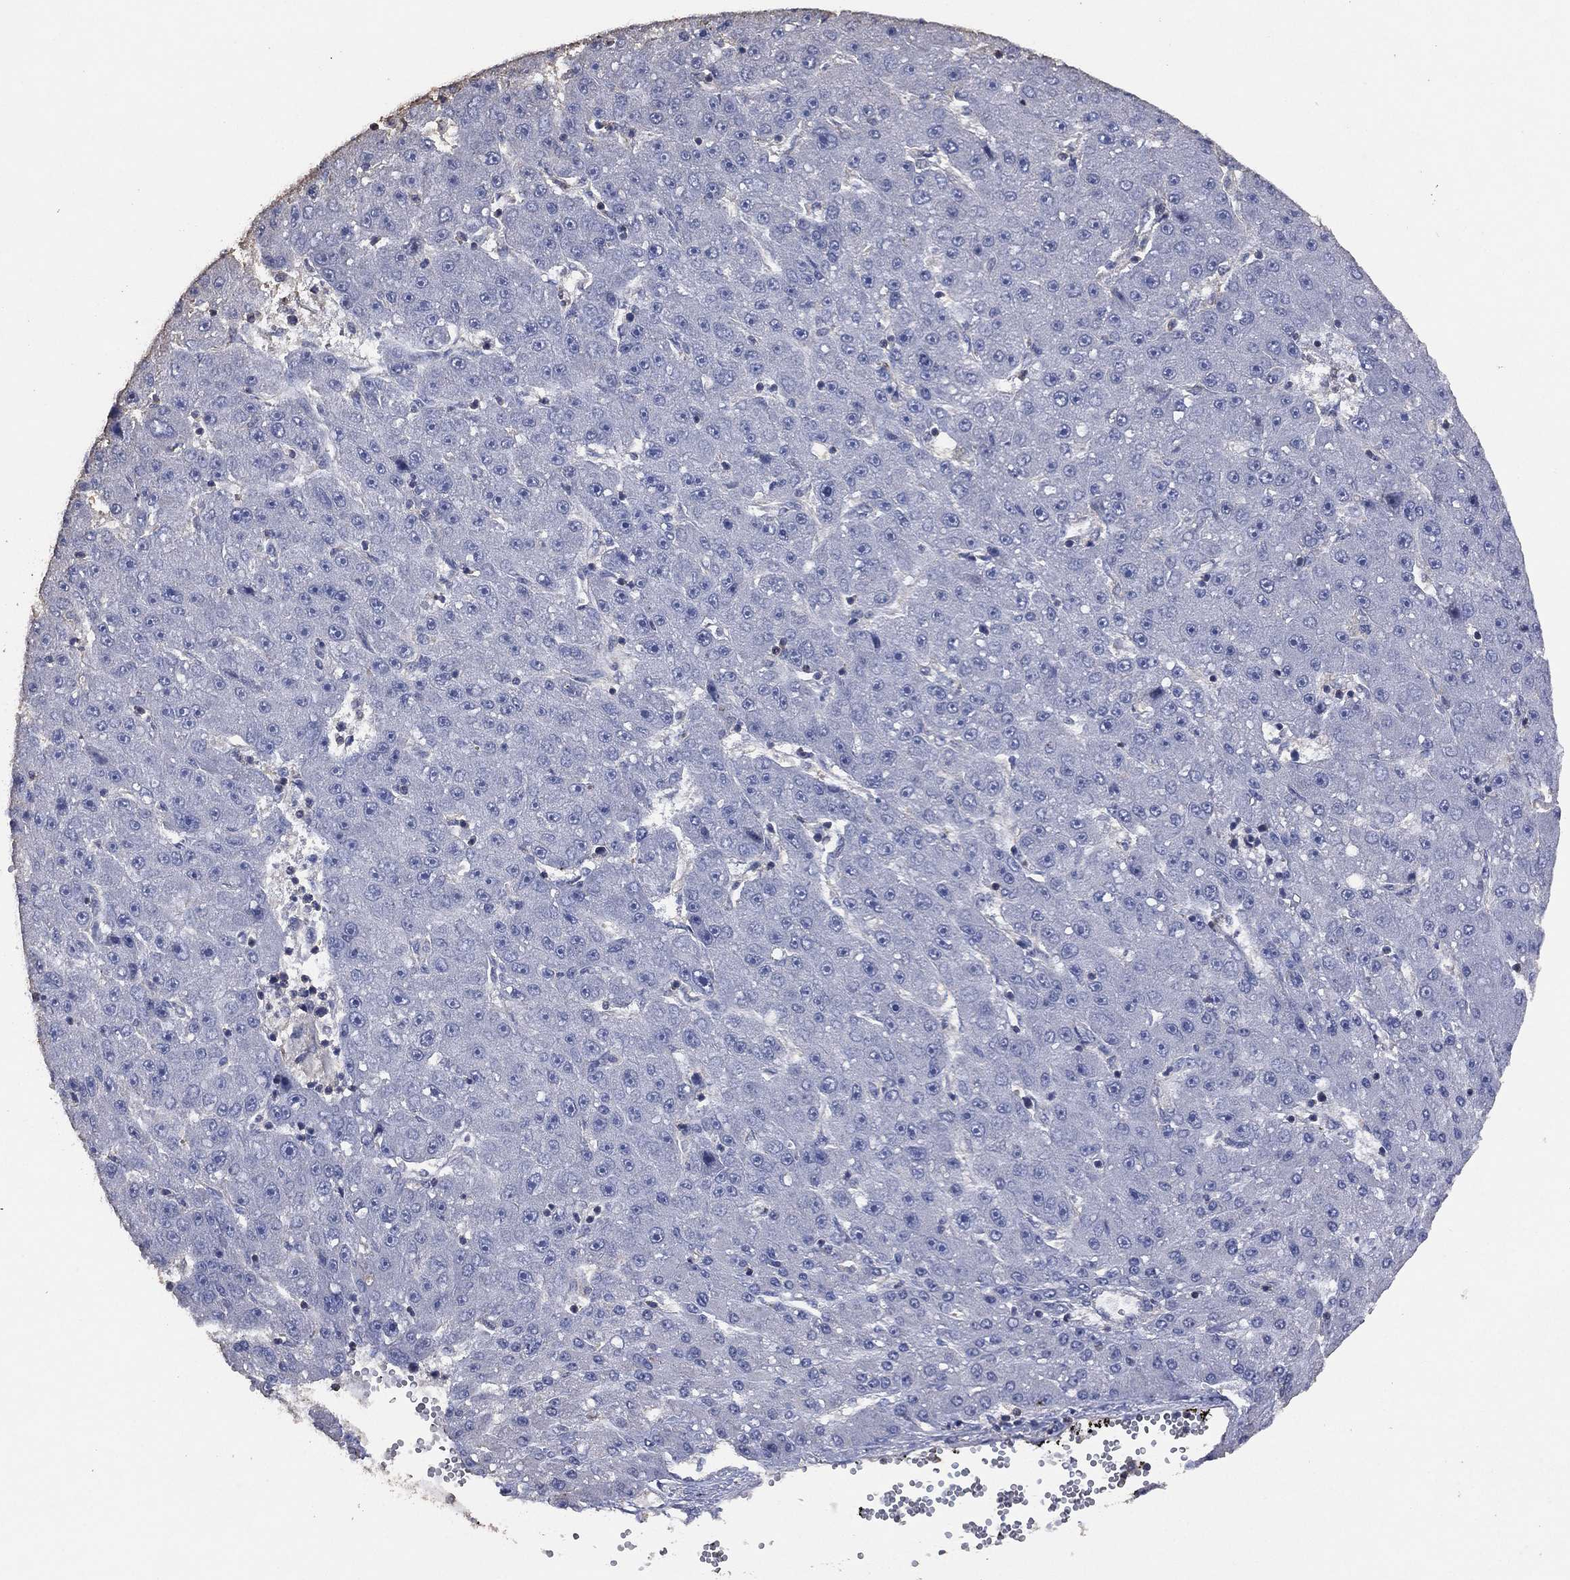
{"staining": {"intensity": "negative", "quantity": "none", "location": "none"}, "tissue": "liver cancer", "cell_type": "Tumor cells", "image_type": "cancer", "snomed": [{"axis": "morphology", "description": "Carcinoma, Hepatocellular, NOS"}, {"axis": "topography", "description": "Liver"}], "caption": "Immunohistochemical staining of human liver cancer (hepatocellular carcinoma) displays no significant positivity in tumor cells.", "gene": "ADPRHL1", "patient": {"sex": "male", "age": 67}}